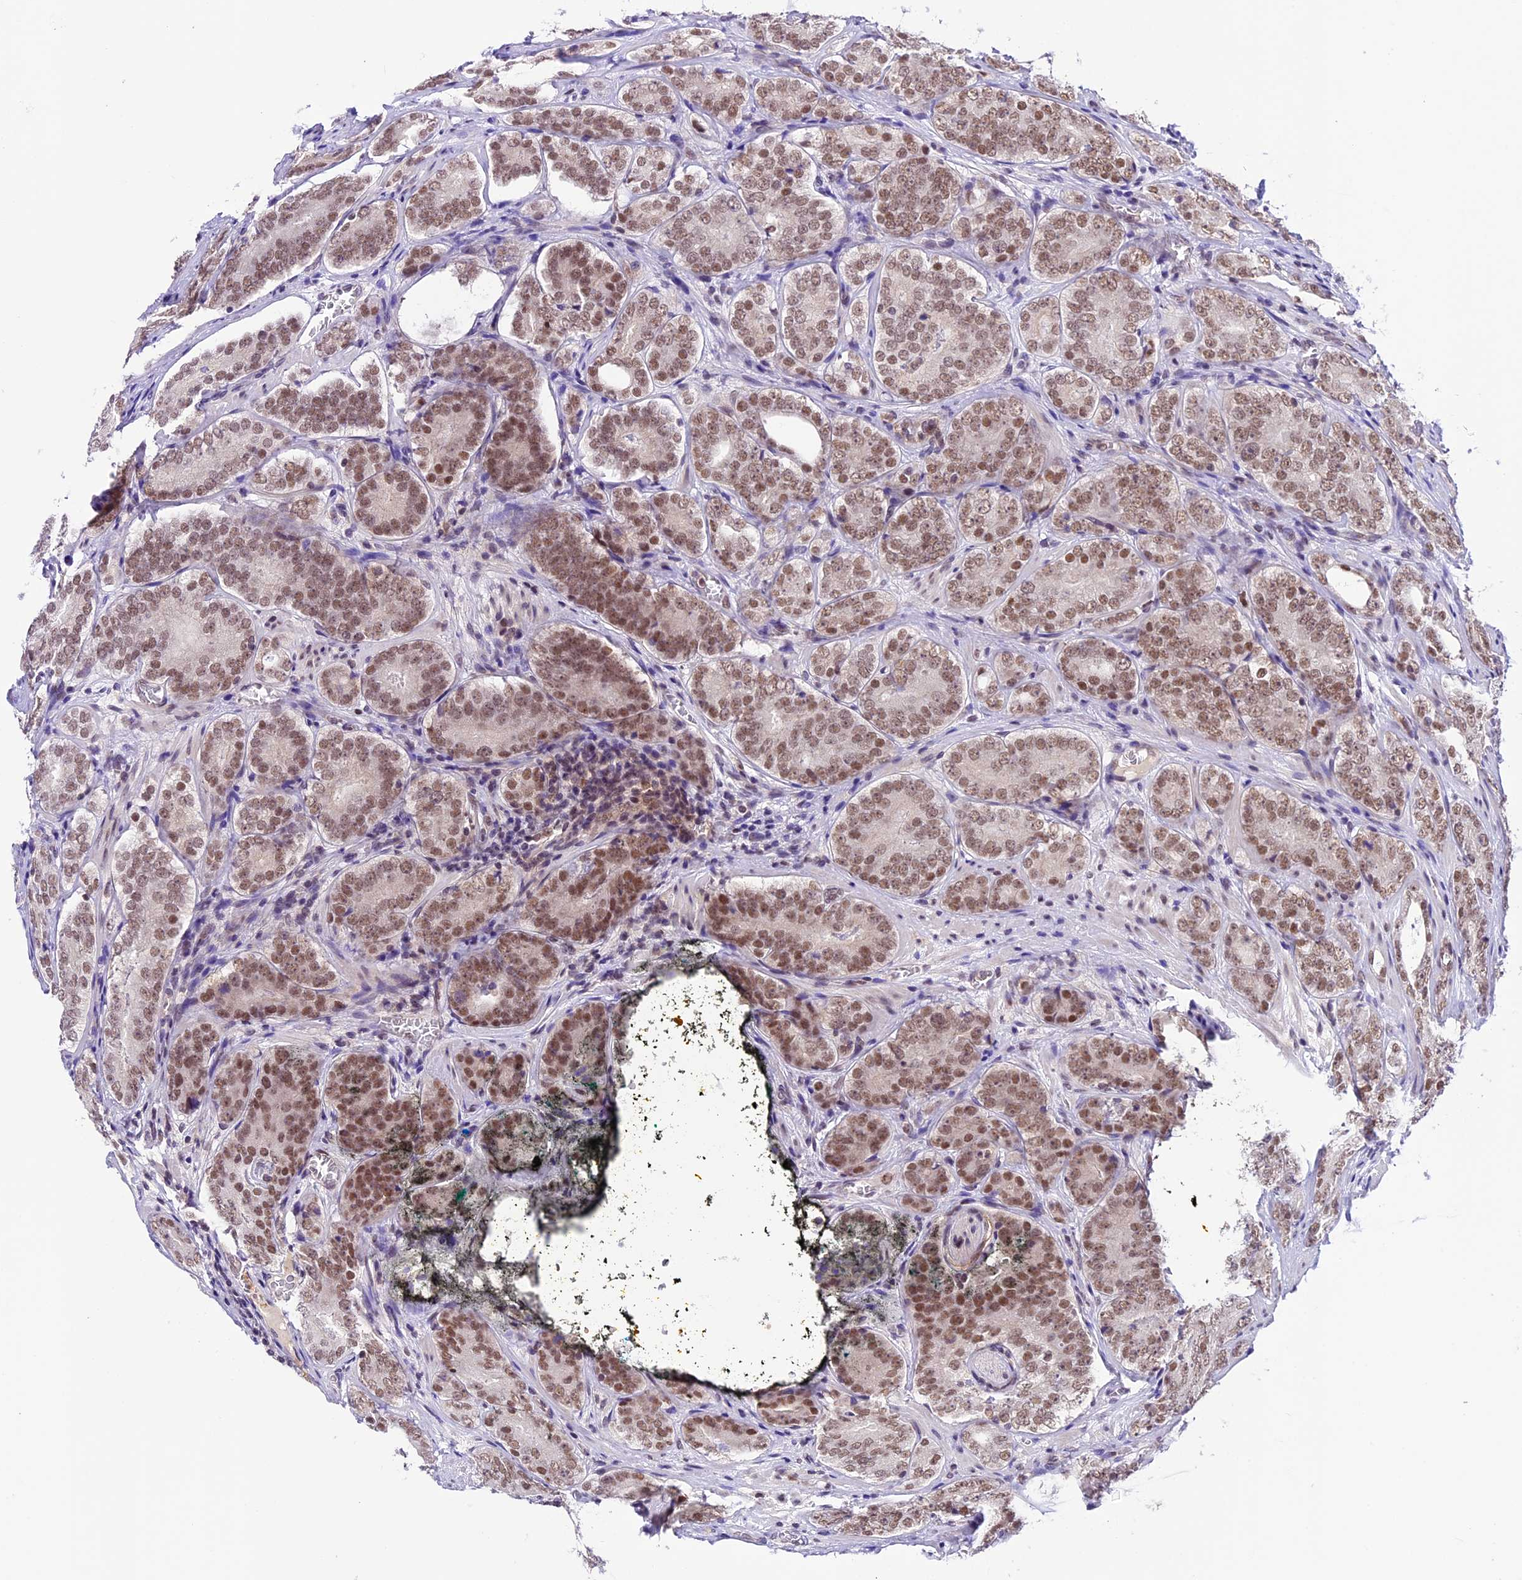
{"staining": {"intensity": "moderate", "quantity": ">75%", "location": "nuclear"}, "tissue": "prostate cancer", "cell_type": "Tumor cells", "image_type": "cancer", "snomed": [{"axis": "morphology", "description": "Adenocarcinoma, High grade"}, {"axis": "topography", "description": "Prostate"}], "caption": "This is a photomicrograph of IHC staining of prostate high-grade adenocarcinoma, which shows moderate staining in the nuclear of tumor cells.", "gene": "SHKBP1", "patient": {"sex": "male", "age": 56}}